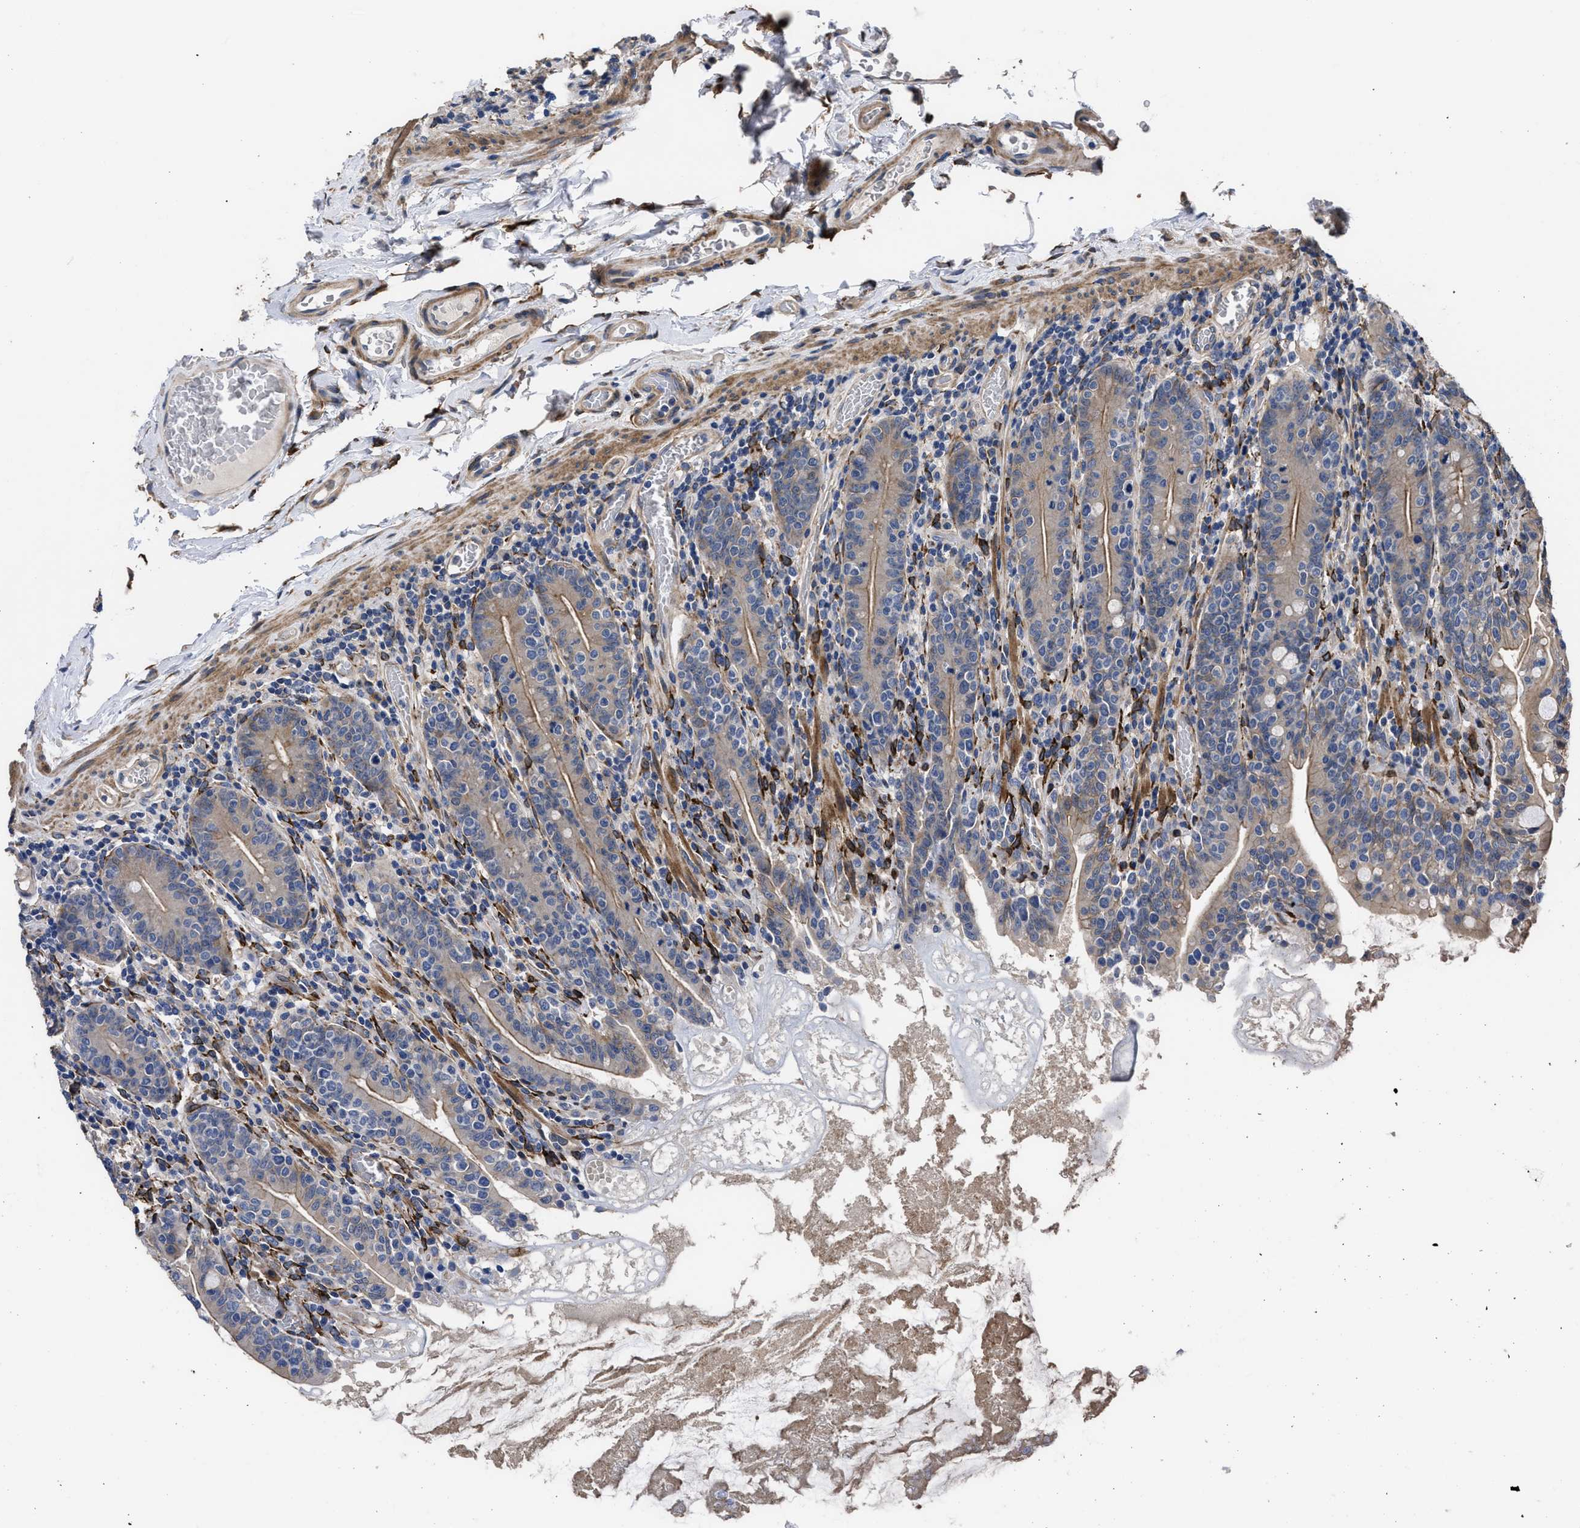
{"staining": {"intensity": "moderate", "quantity": "25%-75%", "location": "cytoplasmic/membranous"}, "tissue": "small intestine", "cell_type": "Glandular cells", "image_type": "normal", "snomed": [{"axis": "morphology", "description": "Normal tissue, NOS"}, {"axis": "topography", "description": "Small intestine"}], "caption": "About 25%-75% of glandular cells in unremarkable small intestine reveal moderate cytoplasmic/membranous protein expression as visualized by brown immunohistochemical staining.", "gene": "SQLE", "patient": {"sex": "female", "age": 56}}